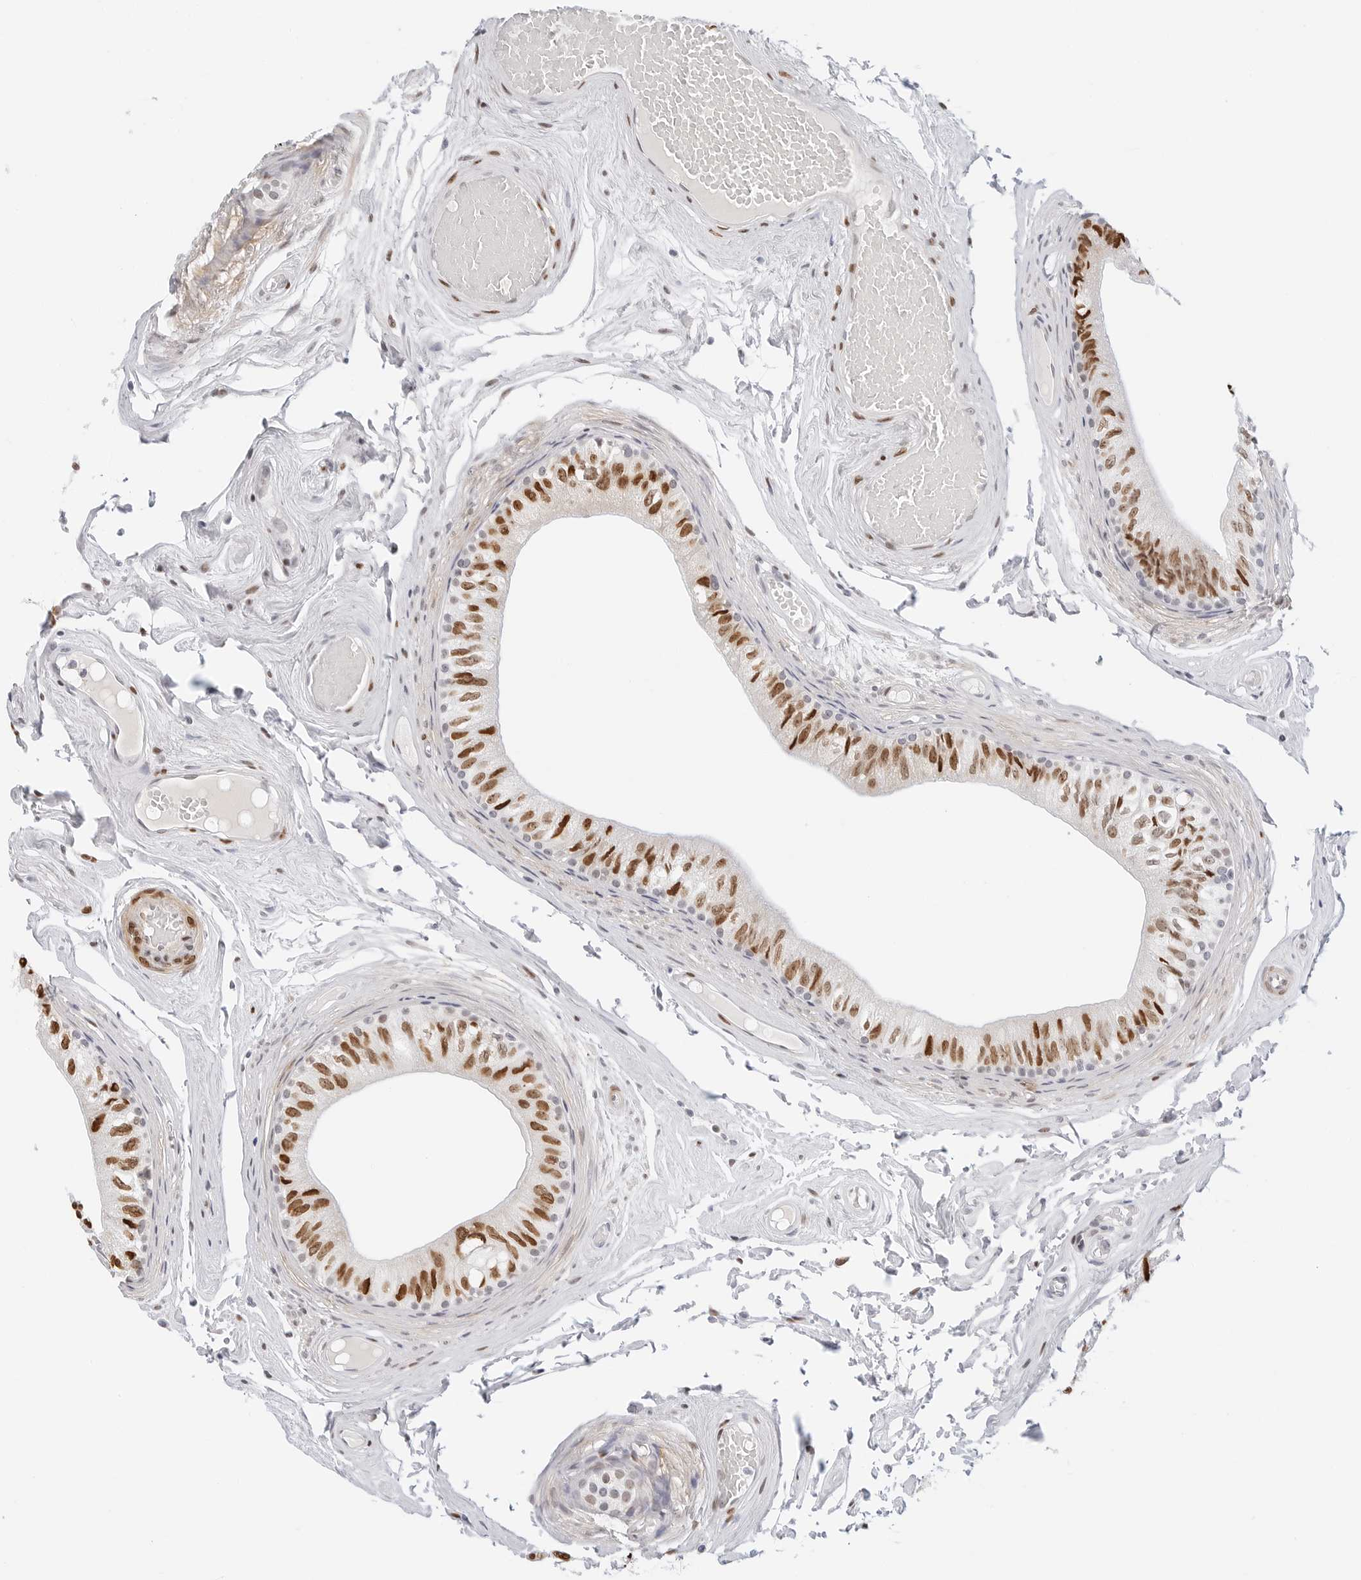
{"staining": {"intensity": "strong", "quantity": ">75%", "location": "nuclear"}, "tissue": "epididymis", "cell_type": "Glandular cells", "image_type": "normal", "snomed": [{"axis": "morphology", "description": "Normal tissue, NOS"}, {"axis": "topography", "description": "Epididymis"}], "caption": "This histopathology image displays unremarkable epididymis stained with IHC to label a protein in brown. The nuclear of glandular cells show strong positivity for the protein. Nuclei are counter-stained blue.", "gene": "SPIDR", "patient": {"sex": "male", "age": 79}}